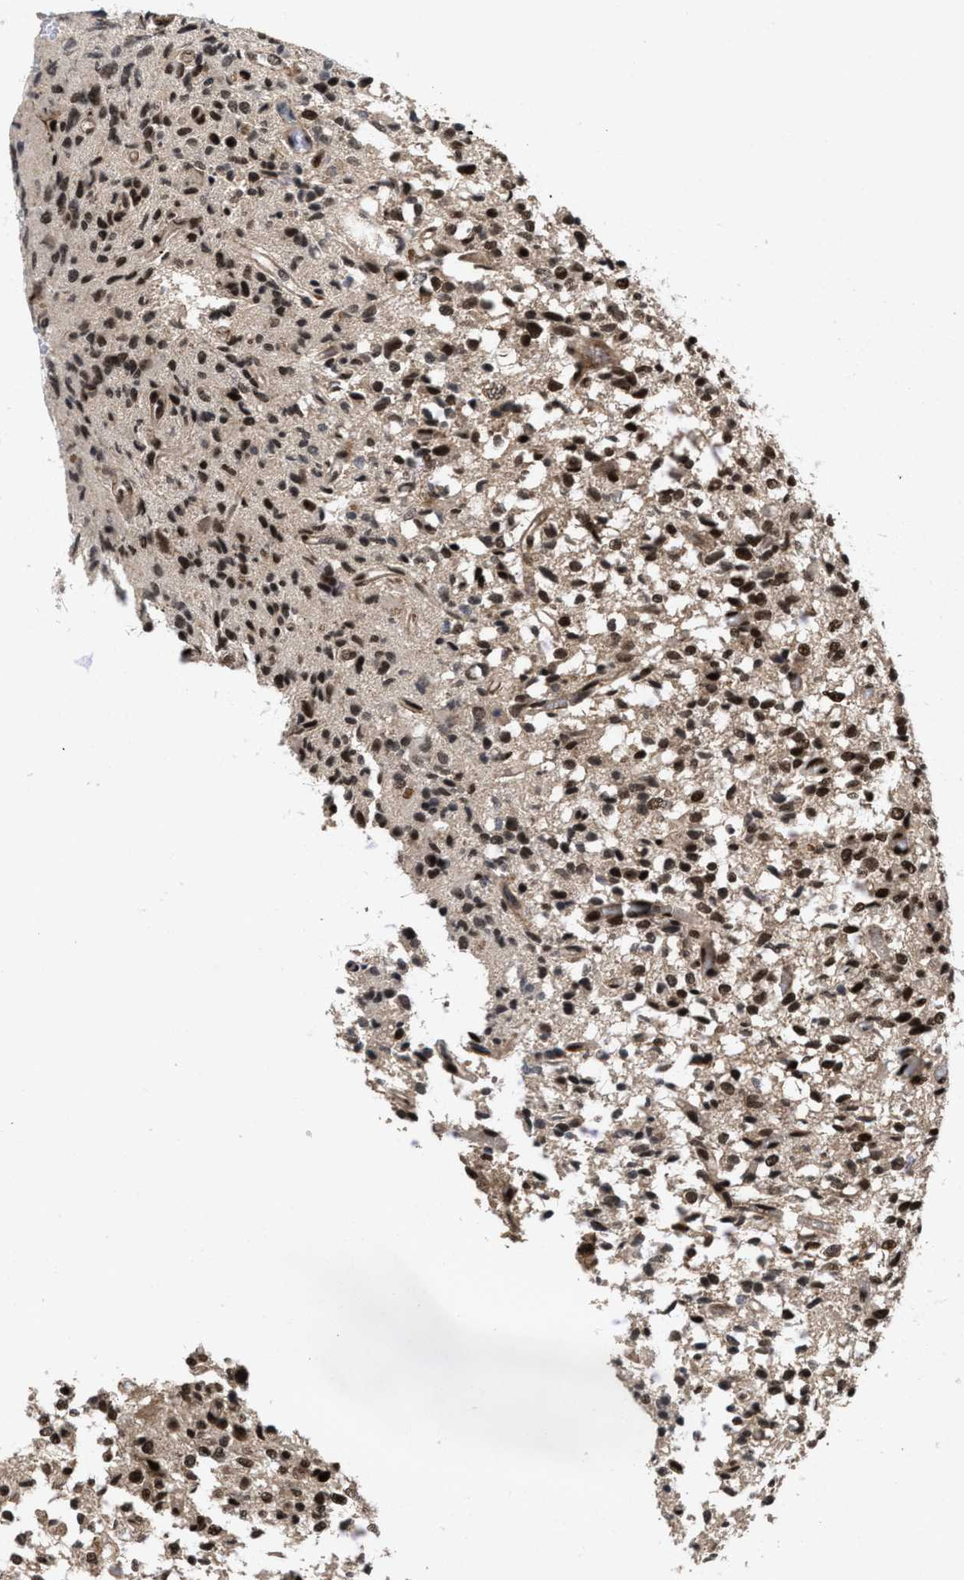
{"staining": {"intensity": "strong", "quantity": ">75%", "location": "nuclear"}, "tissue": "glioma", "cell_type": "Tumor cells", "image_type": "cancer", "snomed": [{"axis": "morphology", "description": "Glioma, malignant, High grade"}, {"axis": "topography", "description": "Brain"}], "caption": "A high amount of strong nuclear positivity is appreciated in approximately >75% of tumor cells in glioma tissue.", "gene": "WIZ", "patient": {"sex": "male", "age": 71}}